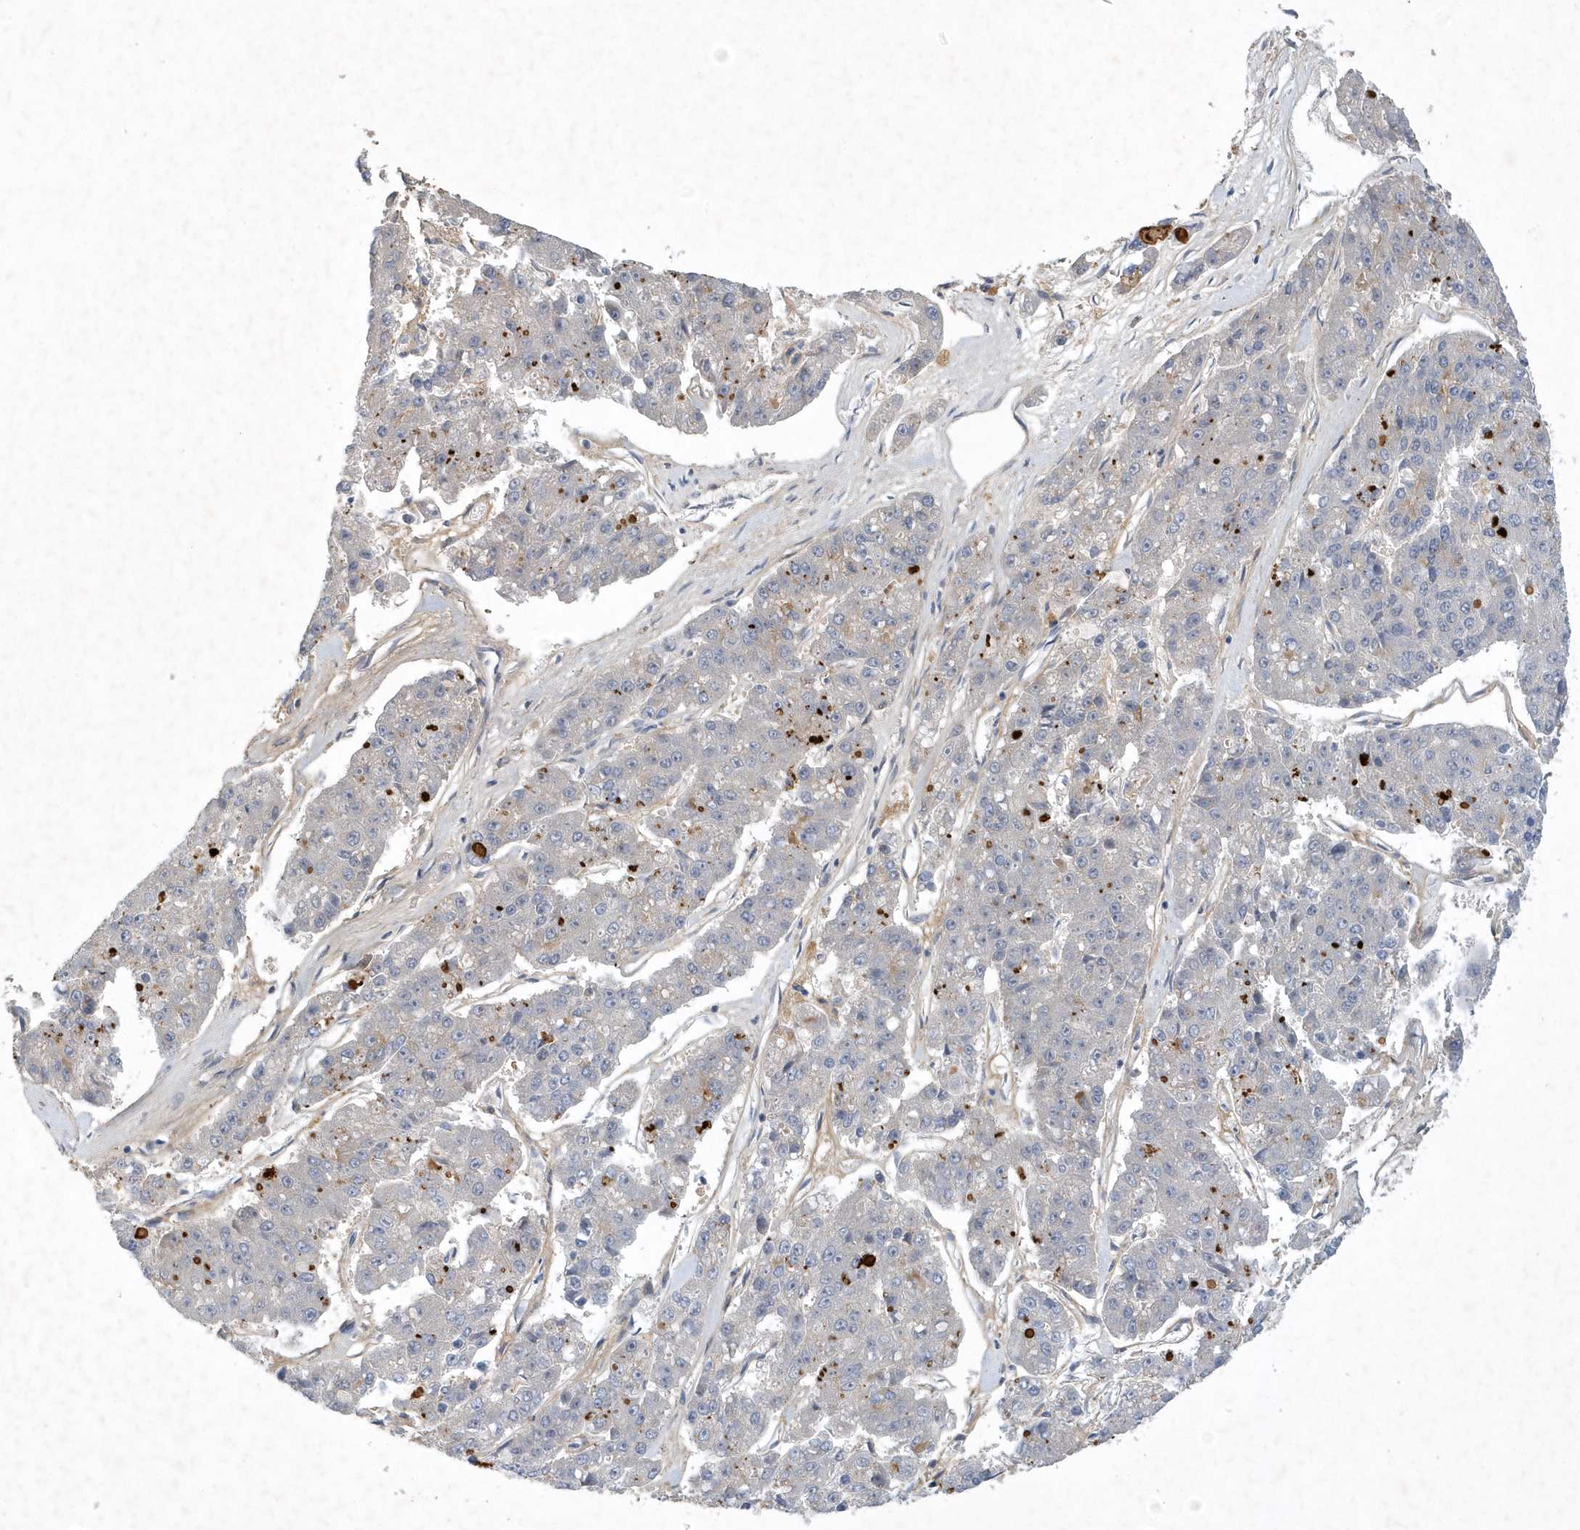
{"staining": {"intensity": "negative", "quantity": "none", "location": "none"}, "tissue": "pancreatic cancer", "cell_type": "Tumor cells", "image_type": "cancer", "snomed": [{"axis": "morphology", "description": "Adenocarcinoma, NOS"}, {"axis": "topography", "description": "Pancreas"}], "caption": "Tumor cells show no significant staining in adenocarcinoma (pancreatic). (DAB immunohistochemistry (IHC) visualized using brightfield microscopy, high magnification).", "gene": "FAM217A", "patient": {"sex": "male", "age": 50}}